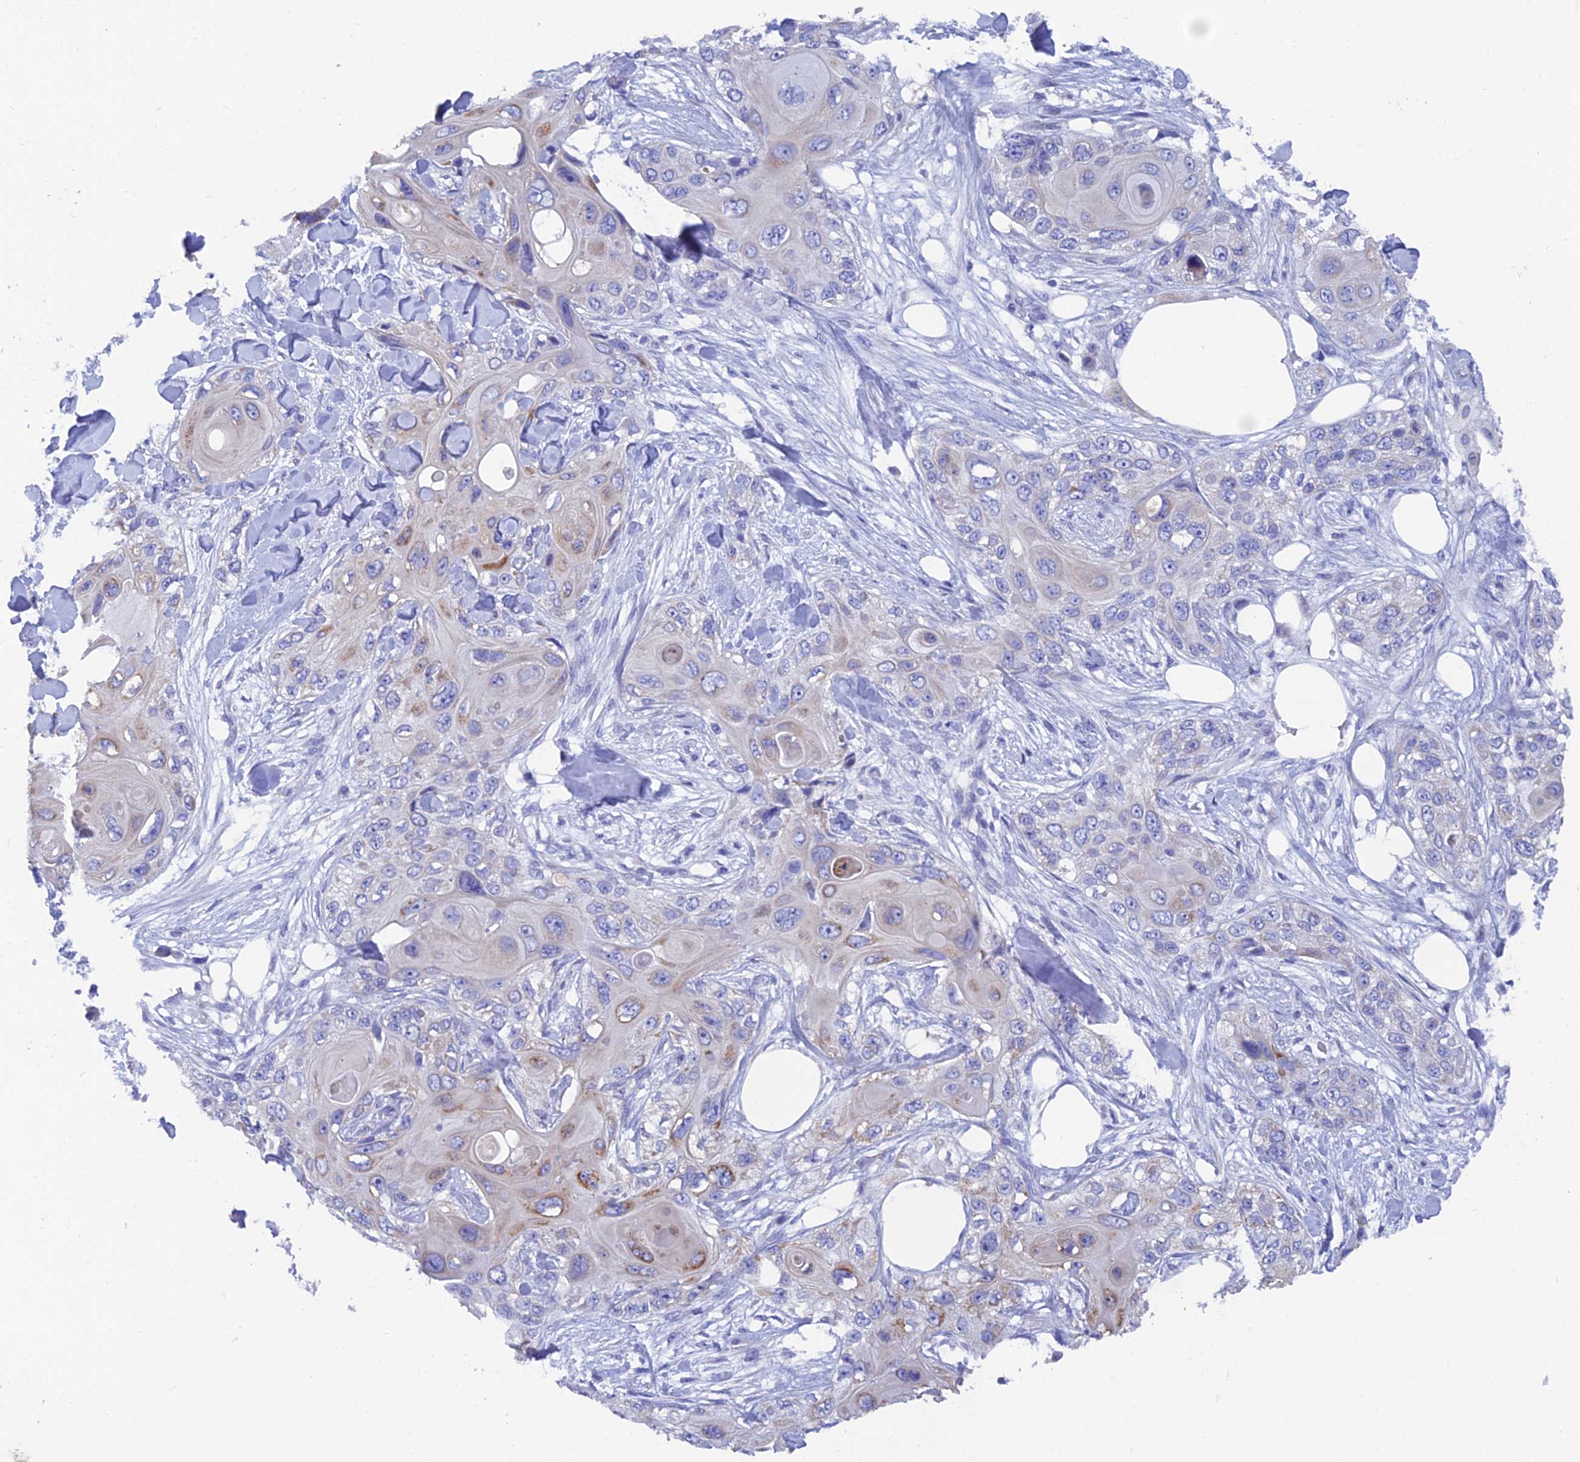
{"staining": {"intensity": "weak", "quantity": "<25%", "location": "cytoplasmic/membranous"}, "tissue": "skin cancer", "cell_type": "Tumor cells", "image_type": "cancer", "snomed": [{"axis": "morphology", "description": "Normal tissue, NOS"}, {"axis": "morphology", "description": "Squamous cell carcinoma, NOS"}, {"axis": "topography", "description": "Skin"}], "caption": "This histopathology image is of skin squamous cell carcinoma stained with immunohistochemistry to label a protein in brown with the nuclei are counter-stained blue. There is no expression in tumor cells.", "gene": "AK4", "patient": {"sex": "male", "age": 72}}